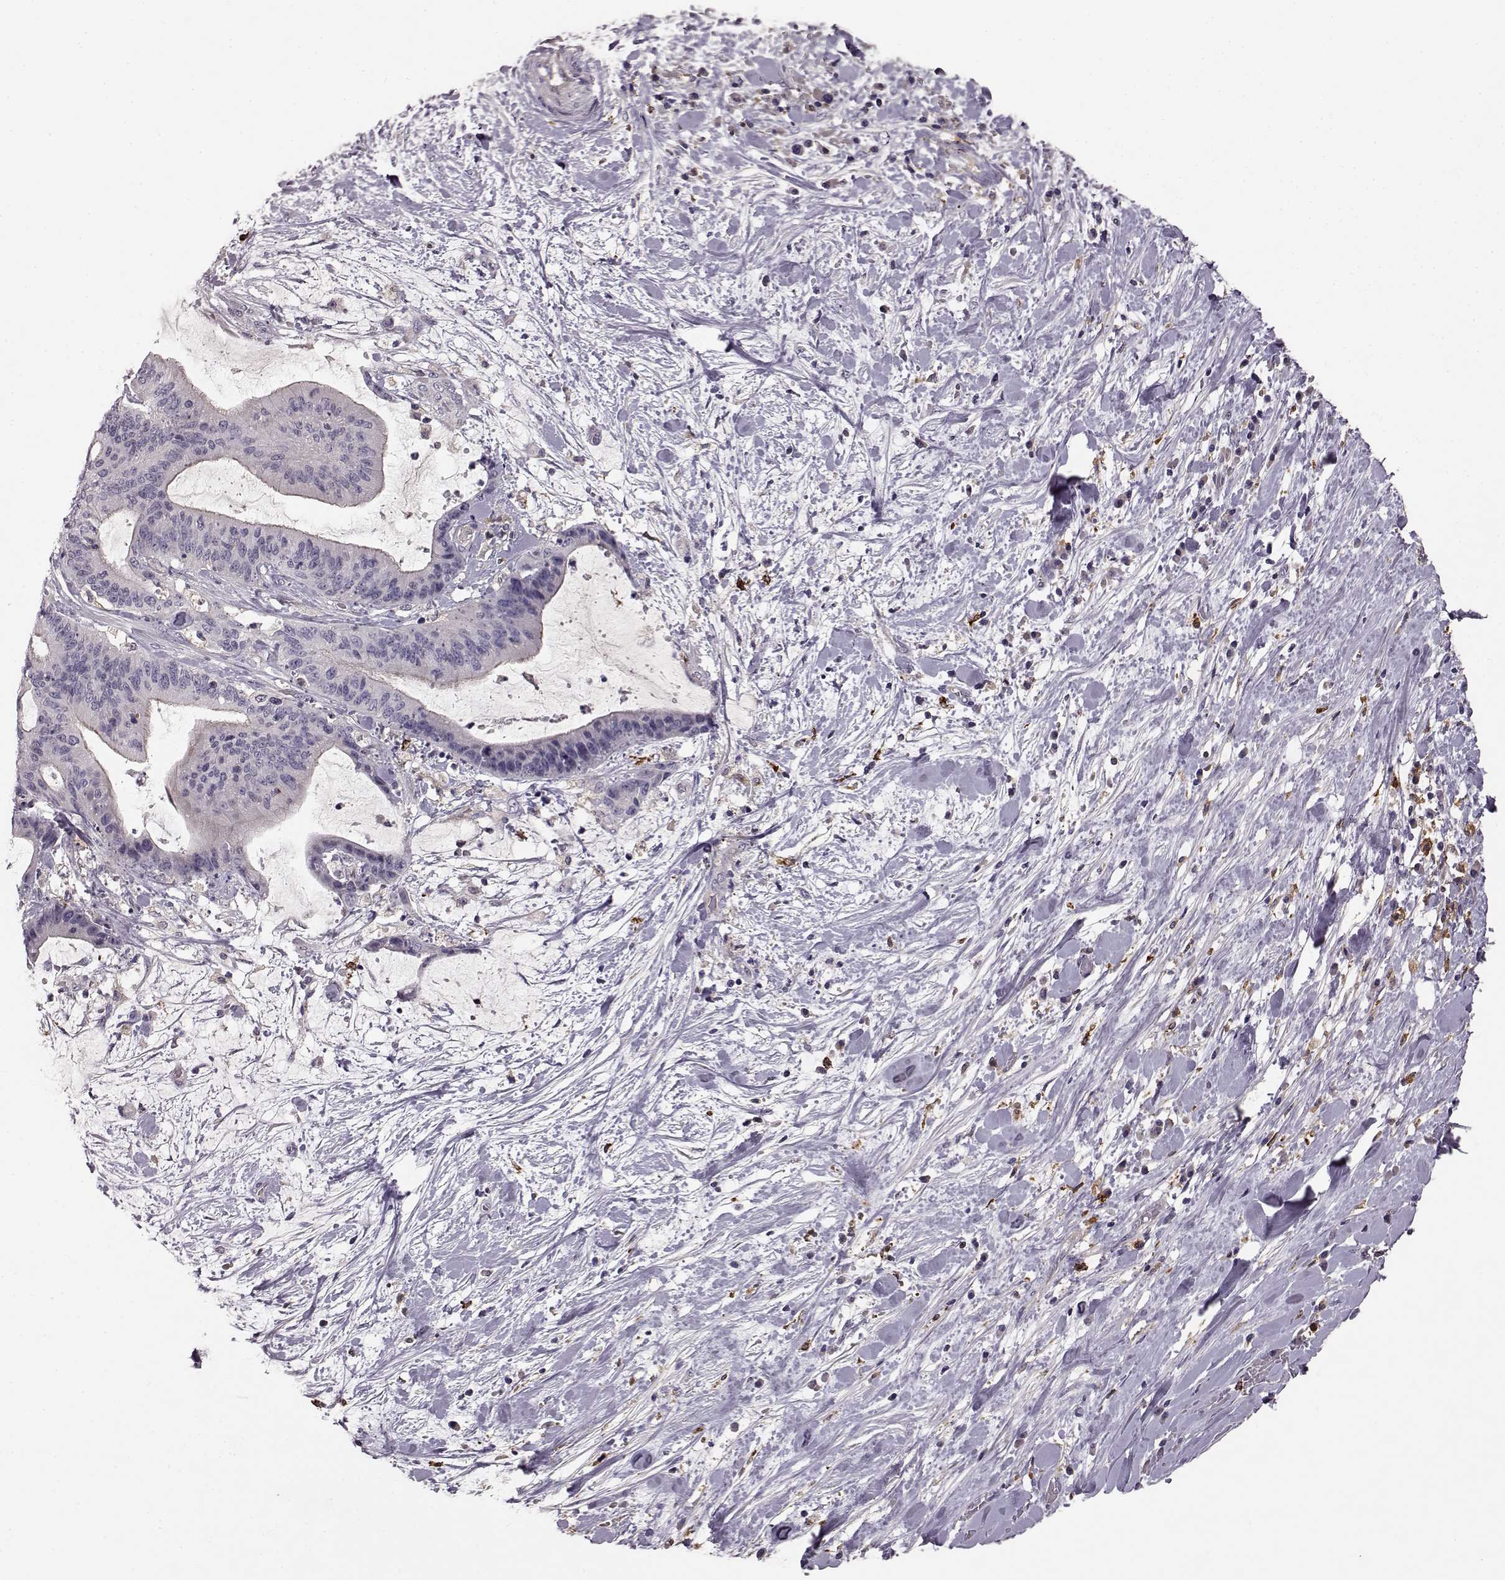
{"staining": {"intensity": "negative", "quantity": "none", "location": "none"}, "tissue": "liver cancer", "cell_type": "Tumor cells", "image_type": "cancer", "snomed": [{"axis": "morphology", "description": "Cholangiocarcinoma"}, {"axis": "topography", "description": "Liver"}], "caption": "Immunohistochemistry (IHC) histopathology image of liver cholangiocarcinoma stained for a protein (brown), which displays no positivity in tumor cells.", "gene": "CCNF", "patient": {"sex": "female", "age": 73}}